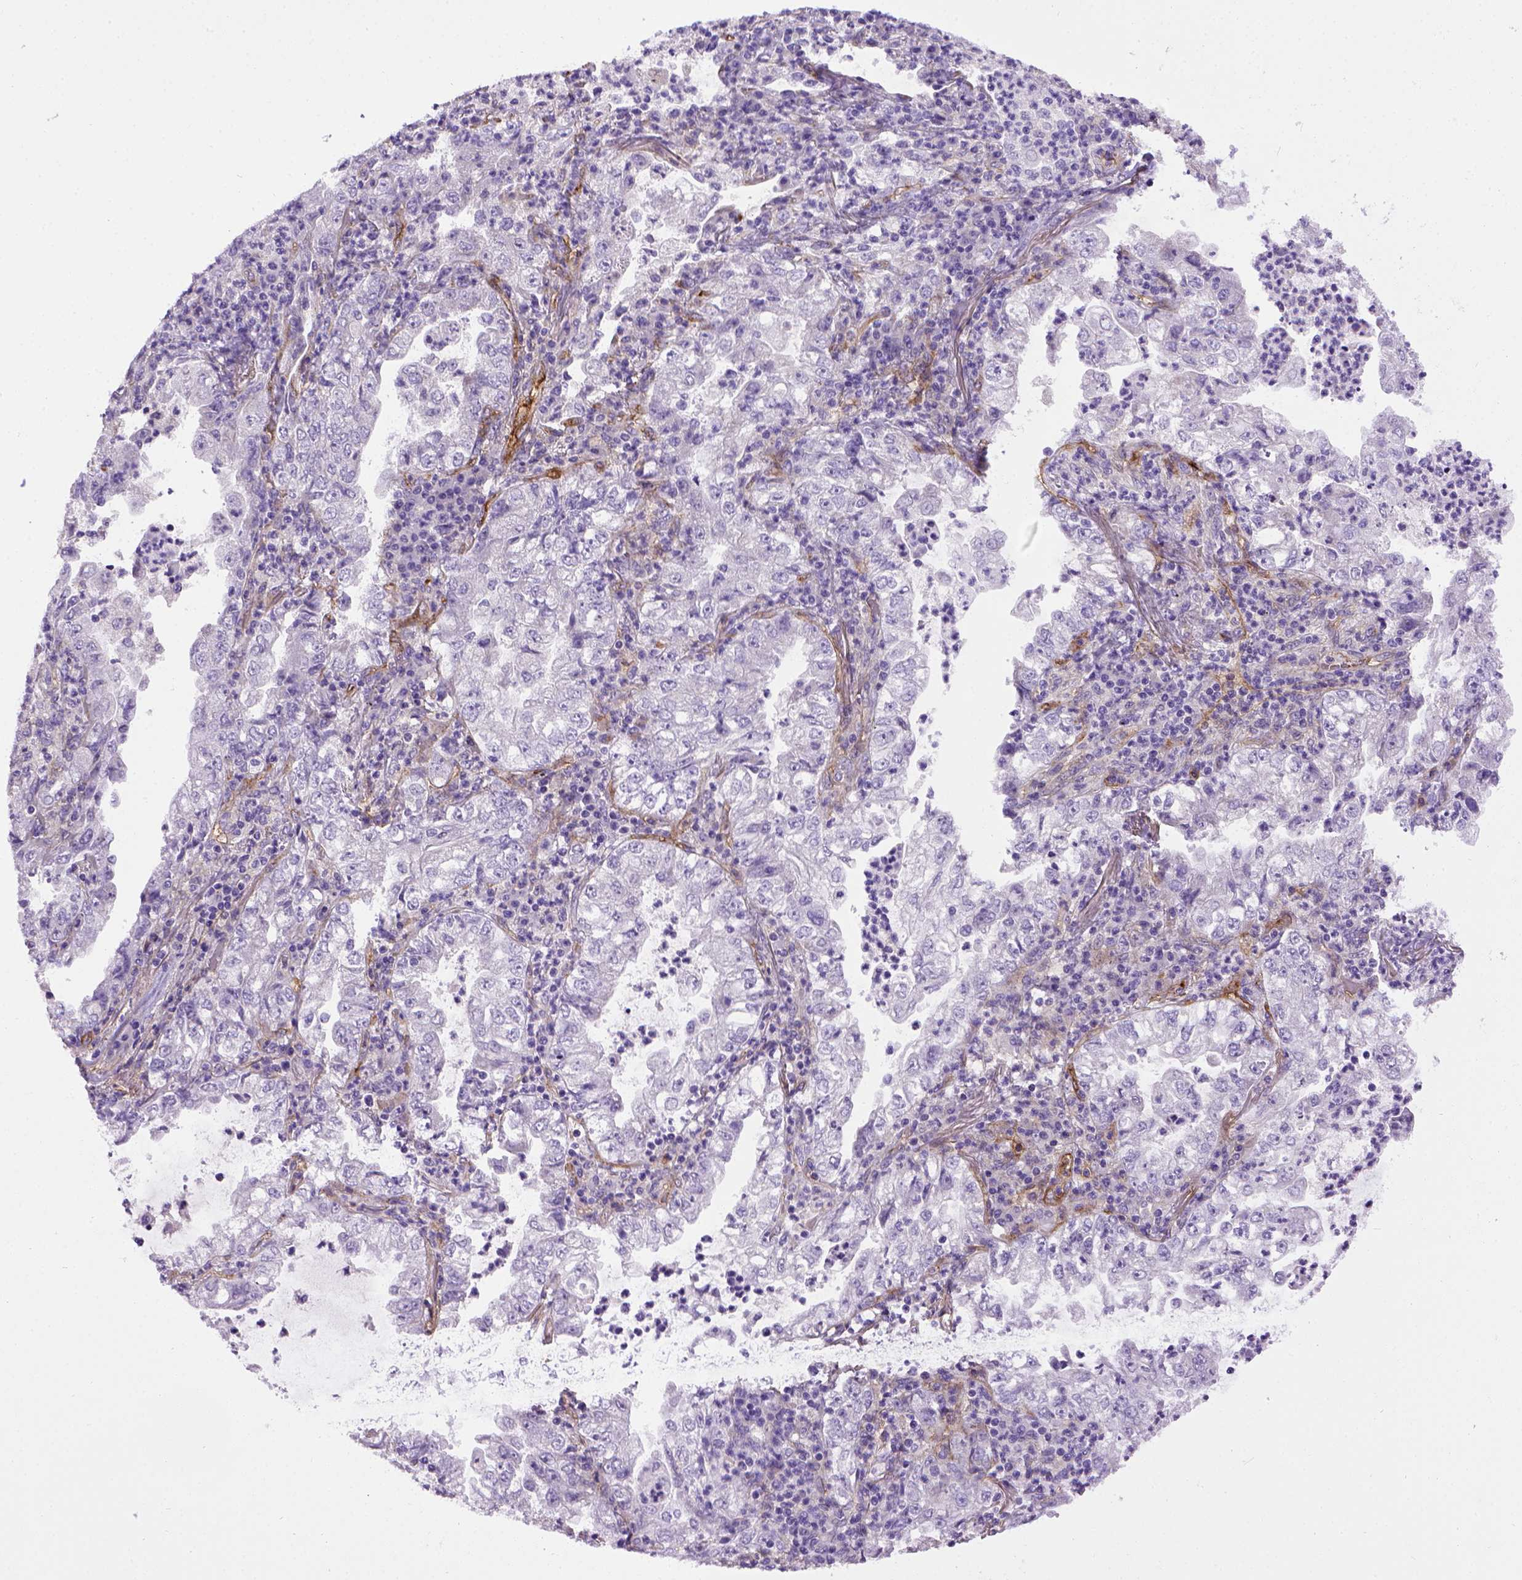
{"staining": {"intensity": "negative", "quantity": "none", "location": "none"}, "tissue": "lung cancer", "cell_type": "Tumor cells", "image_type": "cancer", "snomed": [{"axis": "morphology", "description": "Adenocarcinoma, NOS"}, {"axis": "topography", "description": "Lung"}], "caption": "A high-resolution photomicrograph shows immunohistochemistry staining of adenocarcinoma (lung), which demonstrates no significant positivity in tumor cells.", "gene": "ENG", "patient": {"sex": "female", "age": 73}}